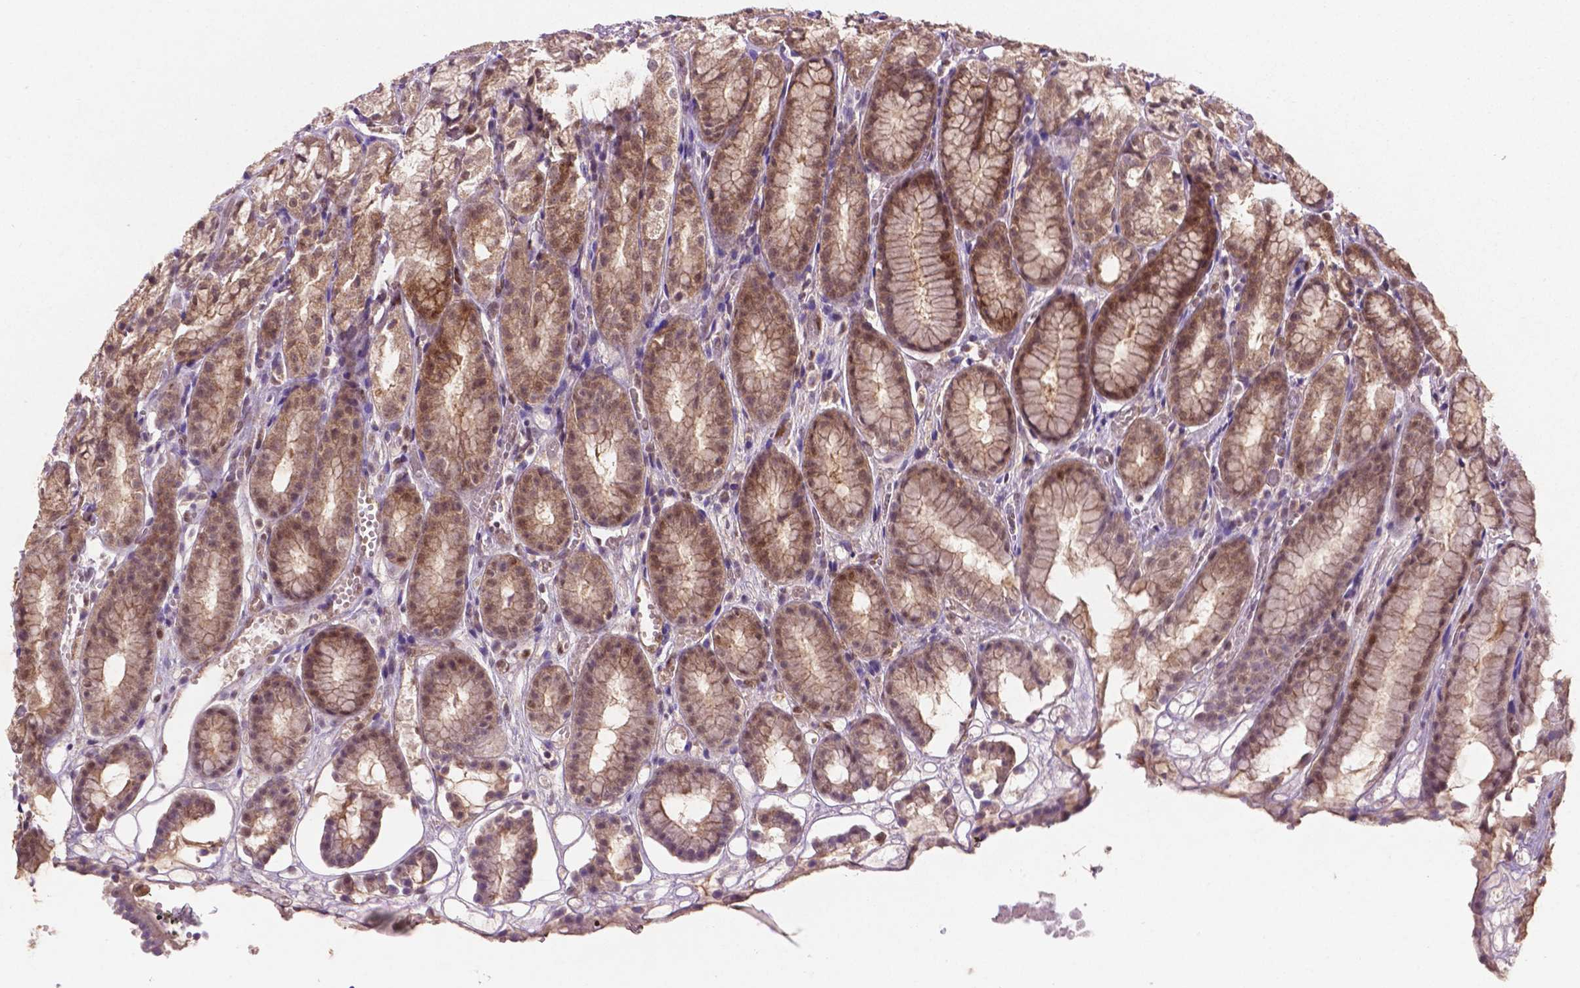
{"staining": {"intensity": "moderate", "quantity": ">75%", "location": "cytoplasmic/membranous,nuclear"}, "tissue": "stomach", "cell_type": "Glandular cells", "image_type": "normal", "snomed": [{"axis": "morphology", "description": "Normal tissue, NOS"}, {"axis": "topography", "description": "Stomach"}], "caption": "IHC (DAB) staining of normal stomach reveals moderate cytoplasmic/membranous,nuclear protein staining in approximately >75% of glandular cells. (brown staining indicates protein expression, while blue staining denotes nuclei).", "gene": "UBE2L6", "patient": {"sex": "male", "age": 70}}